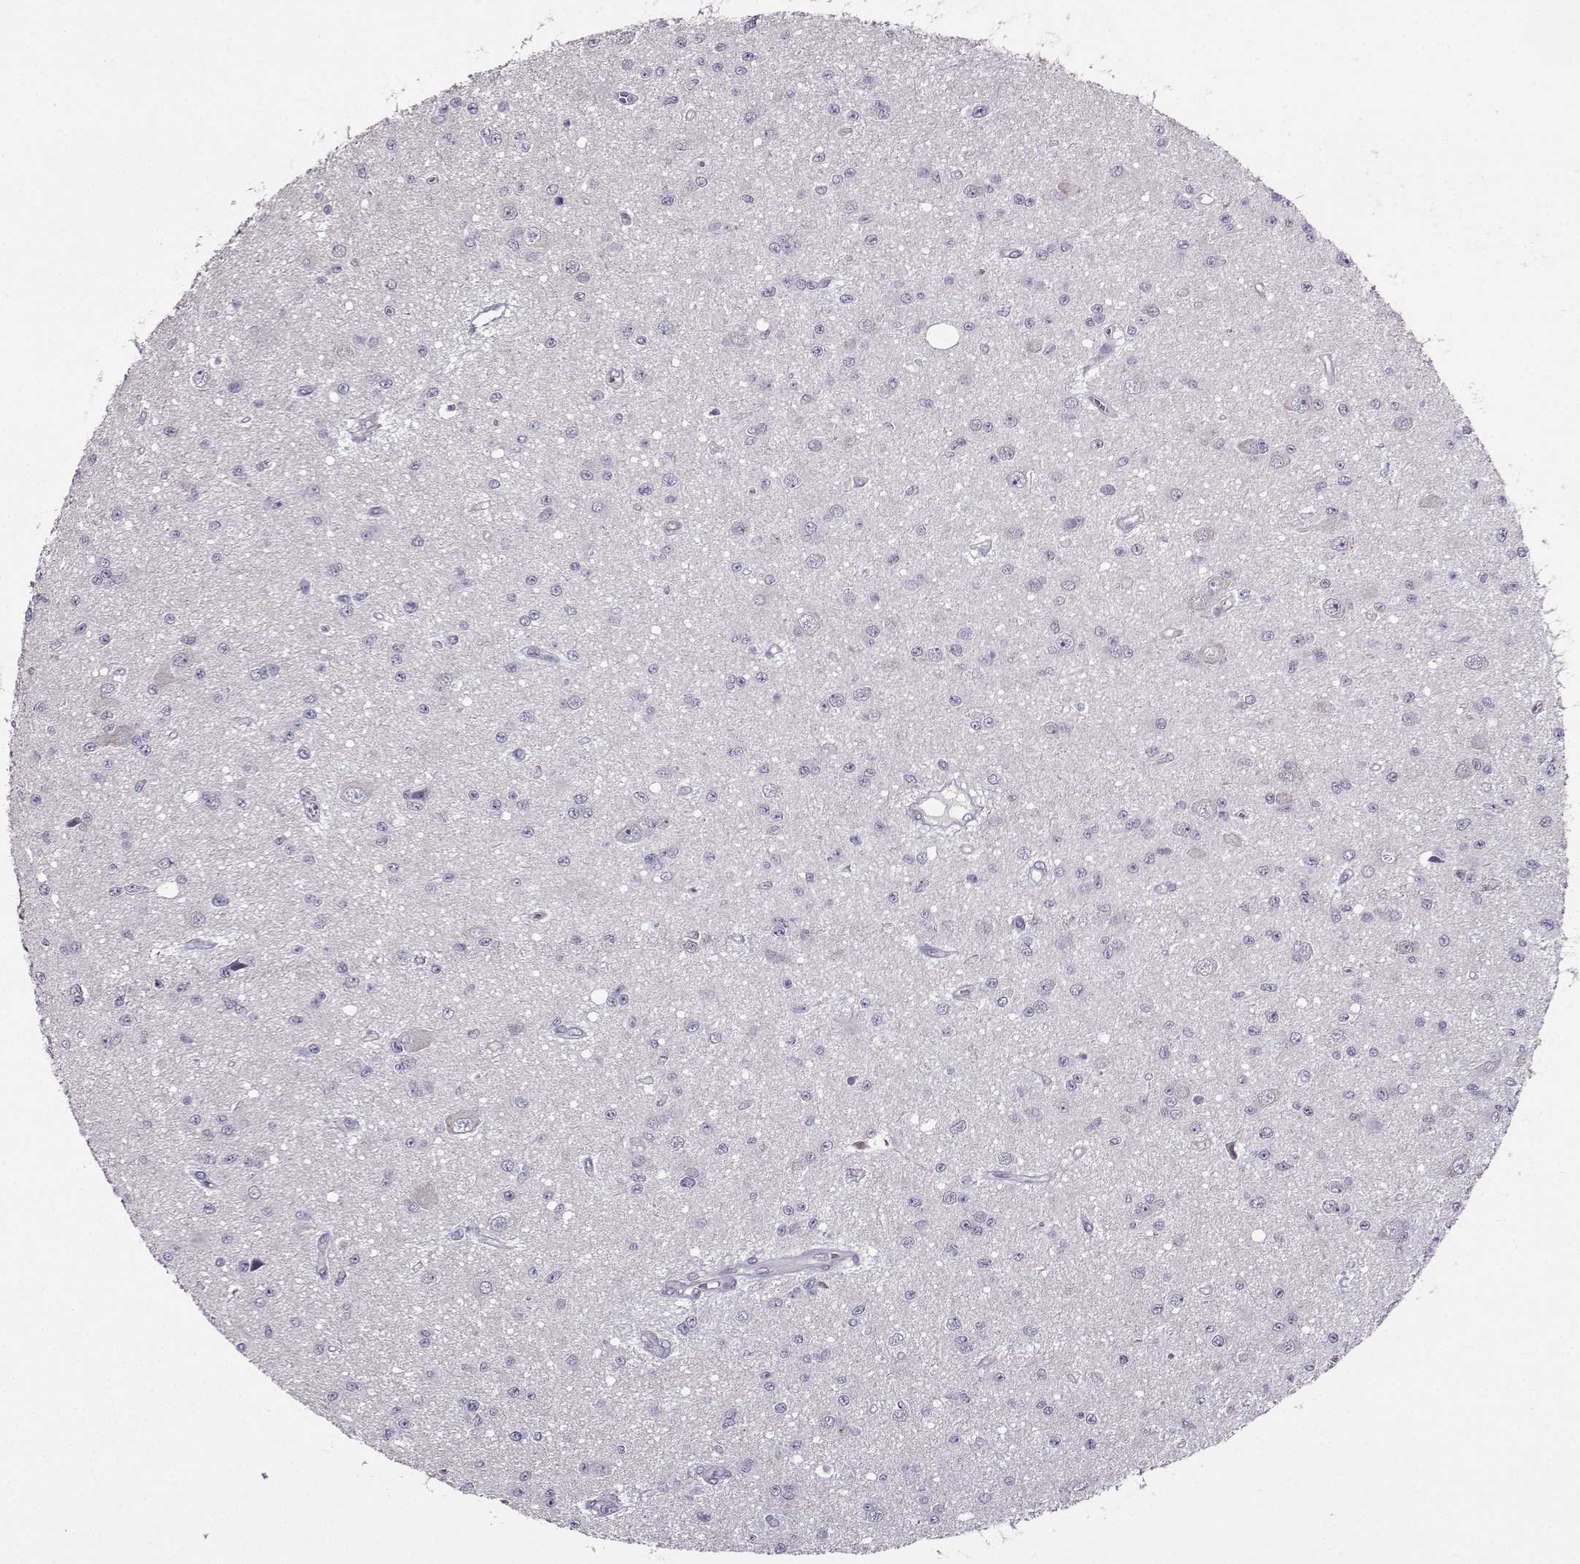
{"staining": {"intensity": "negative", "quantity": "none", "location": "none"}, "tissue": "glioma", "cell_type": "Tumor cells", "image_type": "cancer", "snomed": [{"axis": "morphology", "description": "Glioma, malignant, Low grade"}, {"axis": "topography", "description": "Brain"}], "caption": "This is an immunohistochemistry (IHC) micrograph of human malignant glioma (low-grade). There is no expression in tumor cells.", "gene": "DDX20", "patient": {"sex": "female", "age": 45}}